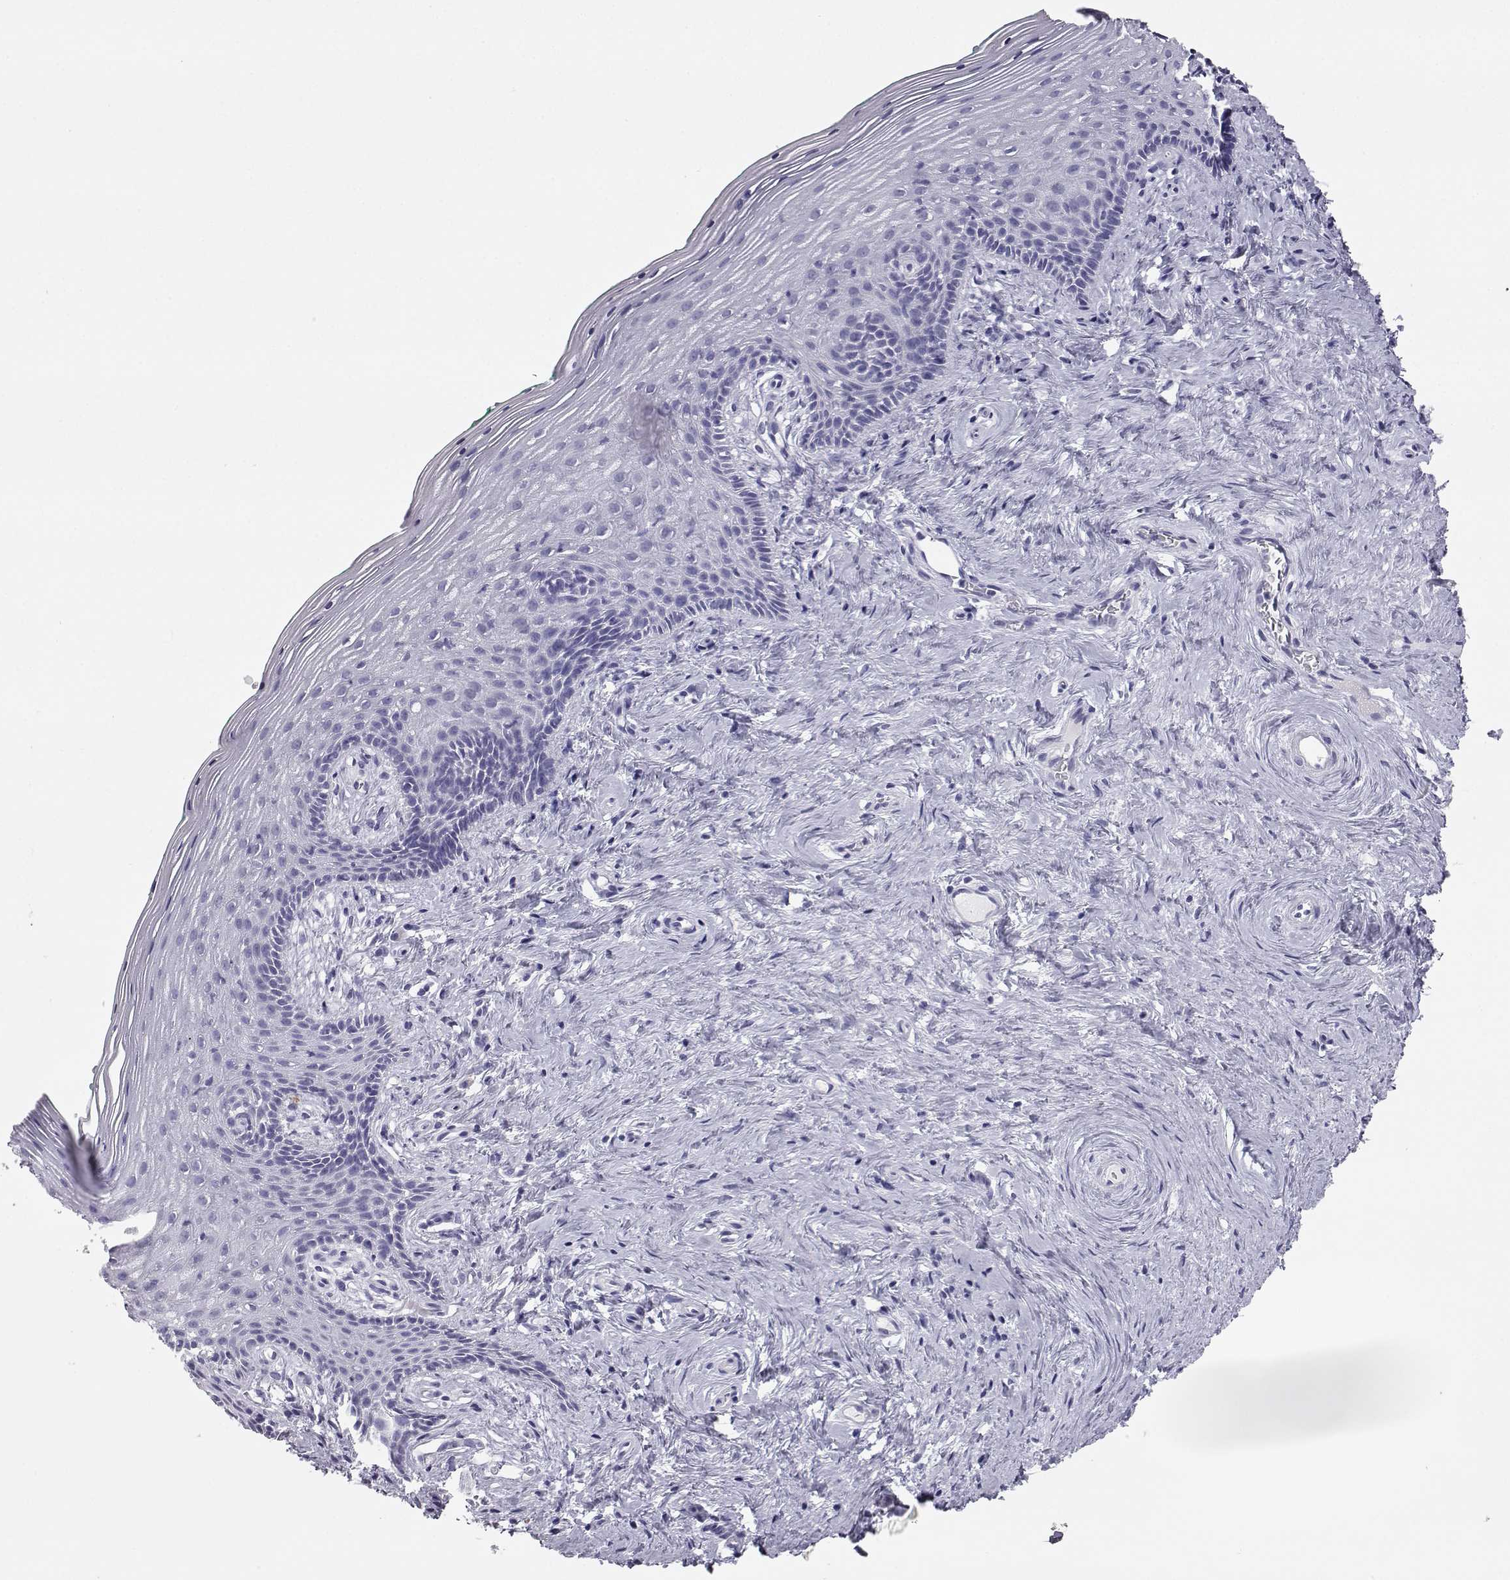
{"staining": {"intensity": "negative", "quantity": "none", "location": "none"}, "tissue": "vagina", "cell_type": "Squamous epithelial cells", "image_type": "normal", "snomed": [{"axis": "morphology", "description": "Normal tissue, NOS"}, {"axis": "topography", "description": "Vagina"}], "caption": "IHC micrograph of unremarkable human vagina stained for a protein (brown), which reveals no positivity in squamous epithelial cells. The staining was performed using DAB (3,3'-diaminobenzidine) to visualize the protein expression in brown, while the nuclei were stained in blue with hematoxylin (Magnification: 20x).", "gene": "ITLN1", "patient": {"sex": "female", "age": 45}}